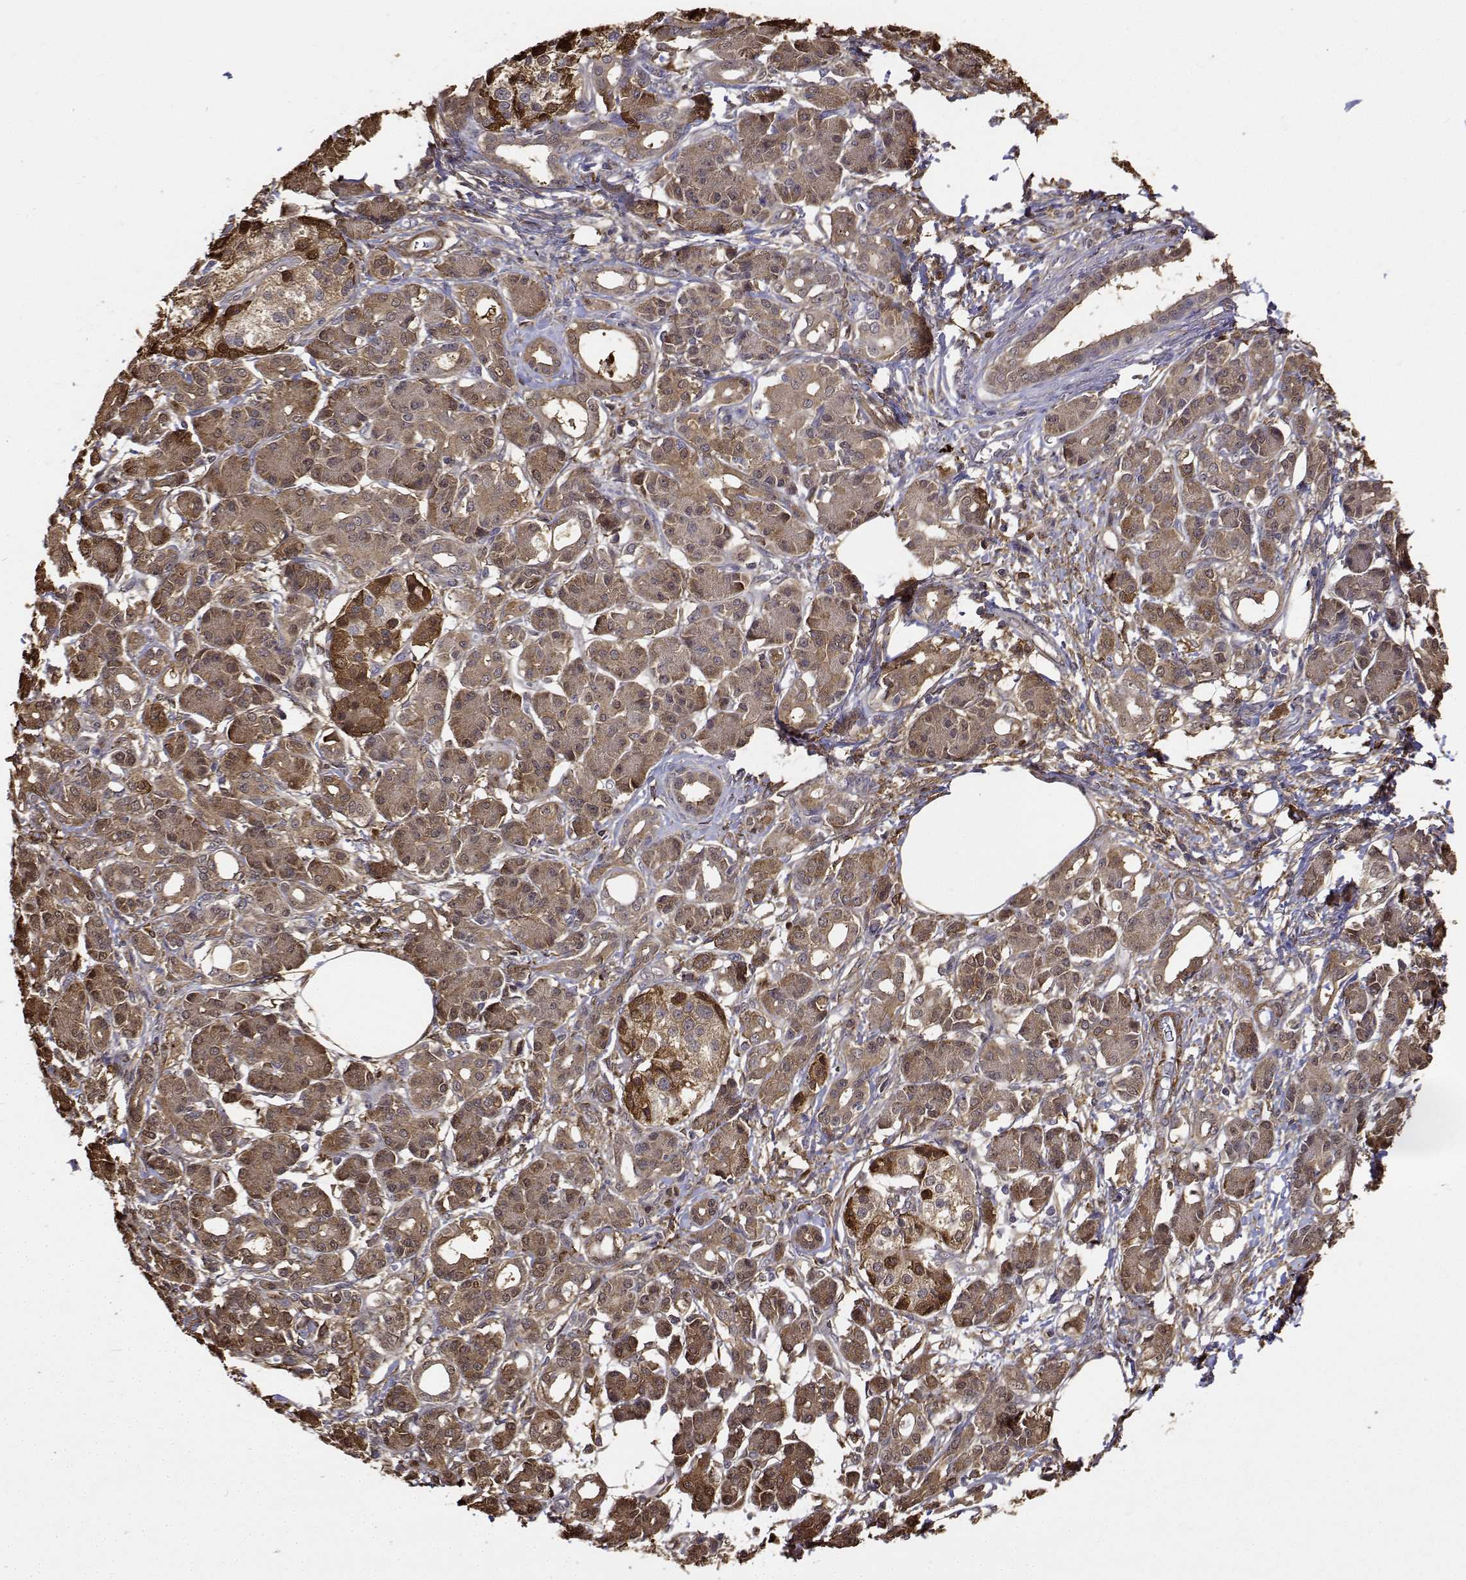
{"staining": {"intensity": "strong", "quantity": ">75%", "location": "cytoplasmic/membranous,nuclear"}, "tissue": "pancreatic cancer", "cell_type": "Tumor cells", "image_type": "cancer", "snomed": [{"axis": "morphology", "description": "Adenocarcinoma, NOS"}, {"axis": "topography", "description": "Pancreas"}], "caption": "Protein expression analysis of pancreatic adenocarcinoma exhibits strong cytoplasmic/membranous and nuclear positivity in about >75% of tumor cells.", "gene": "PCID2", "patient": {"sex": "female", "age": 73}}